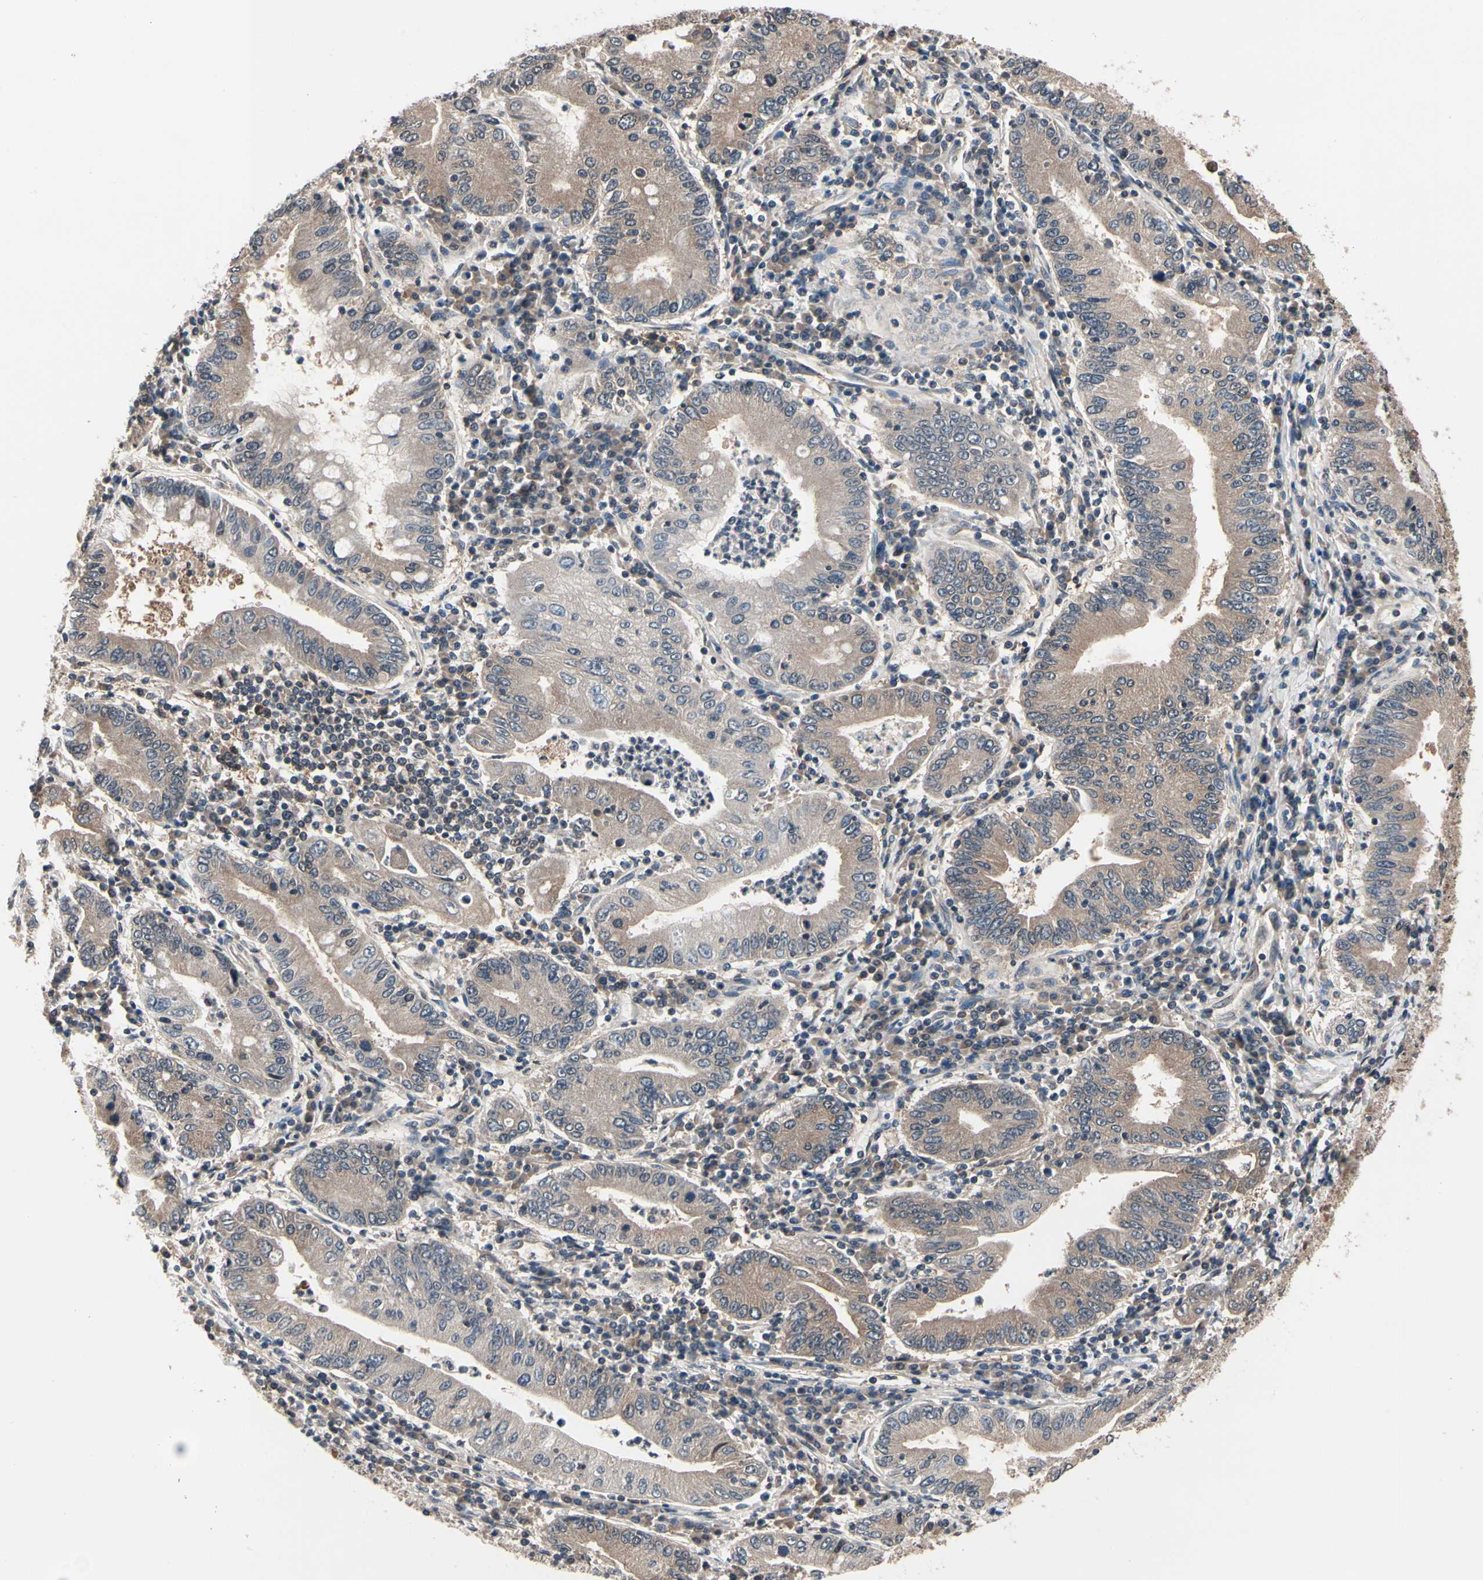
{"staining": {"intensity": "moderate", "quantity": ">75%", "location": "cytoplasmic/membranous"}, "tissue": "stomach cancer", "cell_type": "Tumor cells", "image_type": "cancer", "snomed": [{"axis": "morphology", "description": "Normal tissue, NOS"}, {"axis": "morphology", "description": "Adenocarcinoma, NOS"}, {"axis": "topography", "description": "Esophagus"}, {"axis": "topography", "description": "Stomach, upper"}, {"axis": "topography", "description": "Peripheral nerve tissue"}], "caption": "Tumor cells reveal medium levels of moderate cytoplasmic/membranous staining in approximately >75% of cells in stomach cancer. The staining was performed using DAB, with brown indicating positive protein expression. Nuclei are stained blue with hematoxylin.", "gene": "PRDX6", "patient": {"sex": "male", "age": 62}}